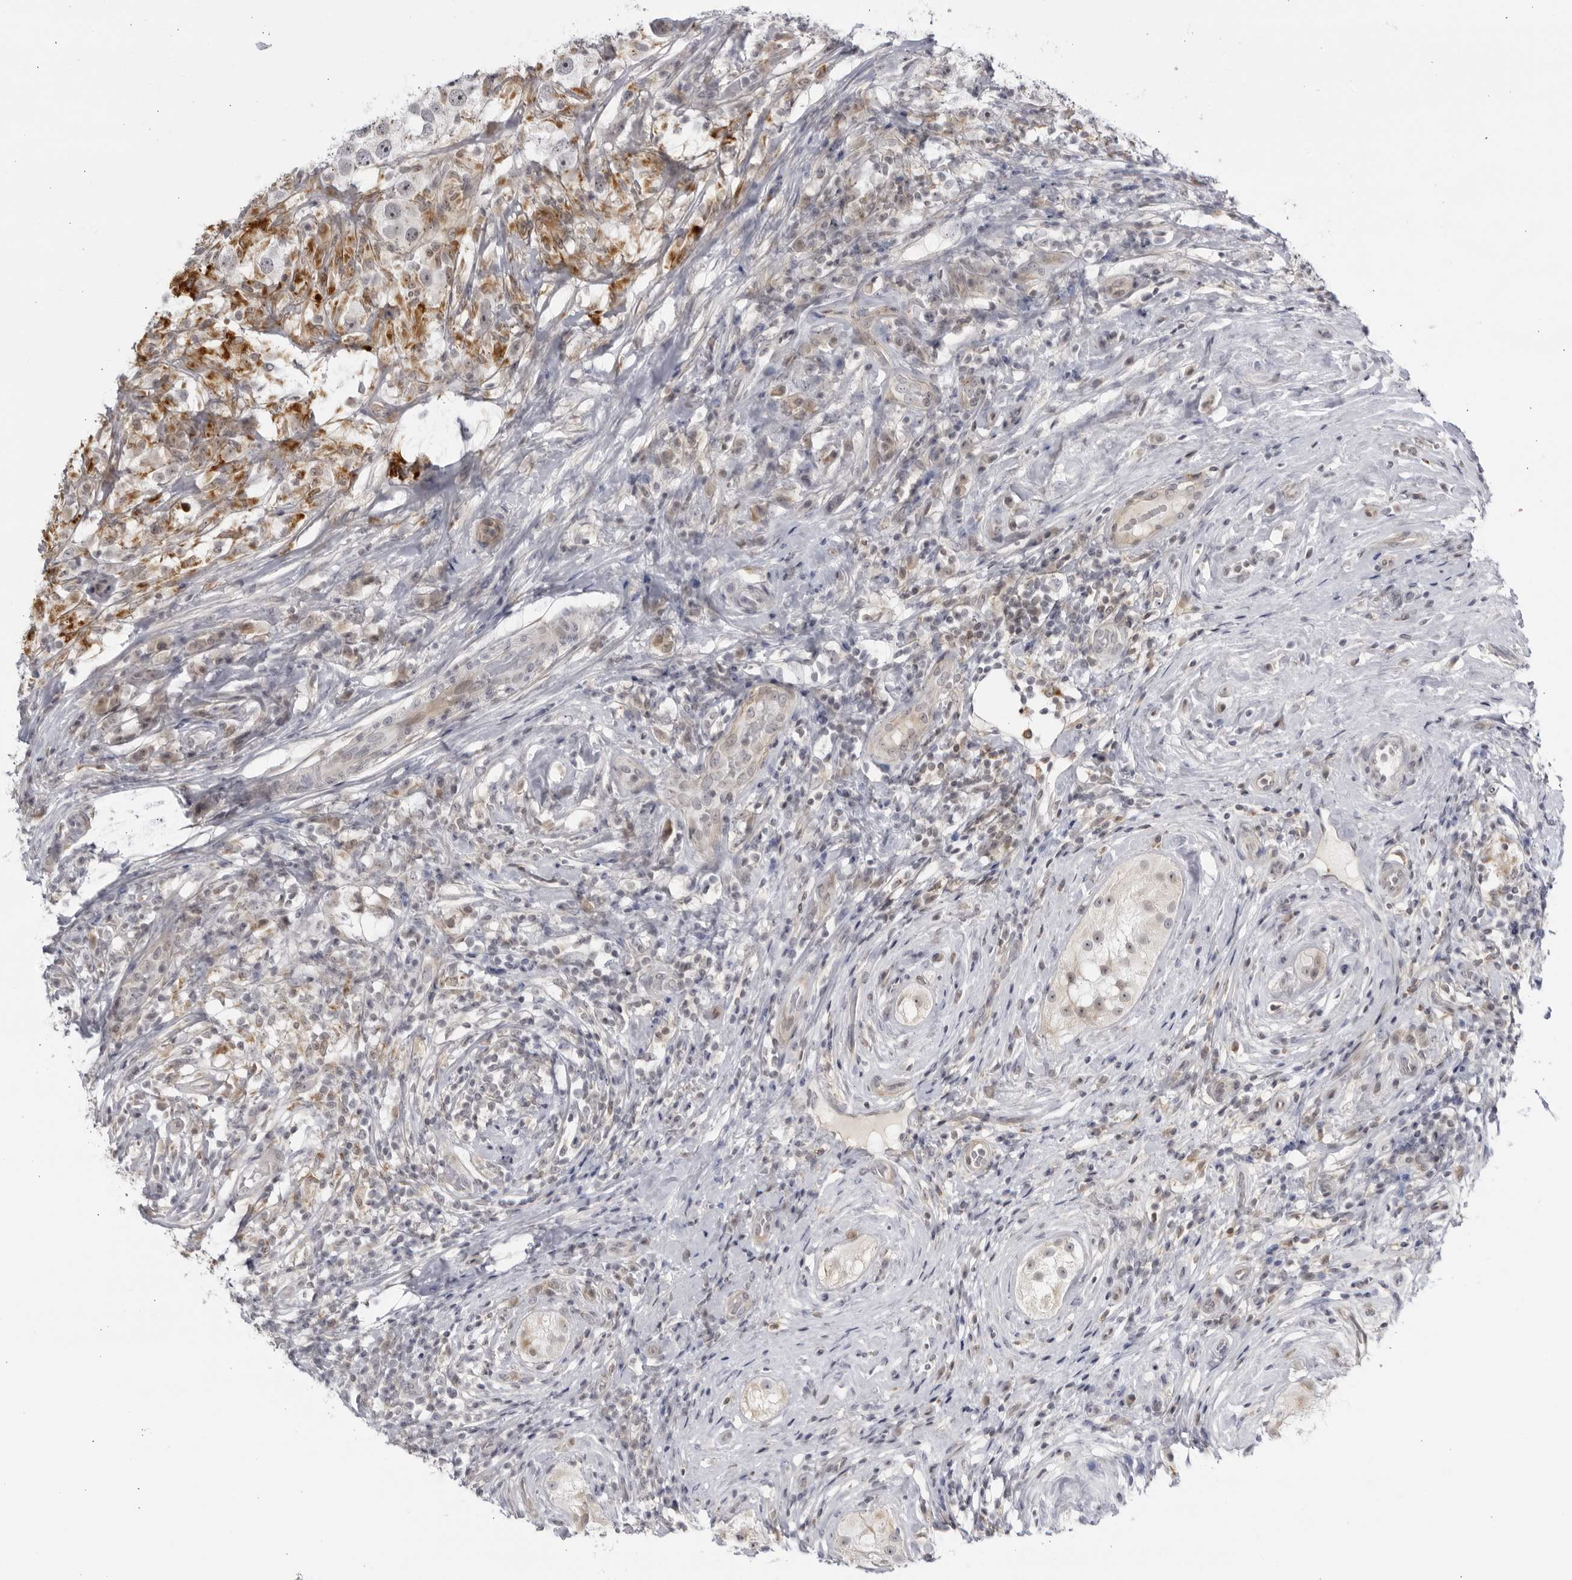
{"staining": {"intensity": "negative", "quantity": "none", "location": "none"}, "tissue": "testis cancer", "cell_type": "Tumor cells", "image_type": "cancer", "snomed": [{"axis": "morphology", "description": "Seminoma, NOS"}, {"axis": "topography", "description": "Testis"}], "caption": "The photomicrograph exhibits no significant positivity in tumor cells of testis seminoma.", "gene": "CNBD1", "patient": {"sex": "male", "age": 49}}